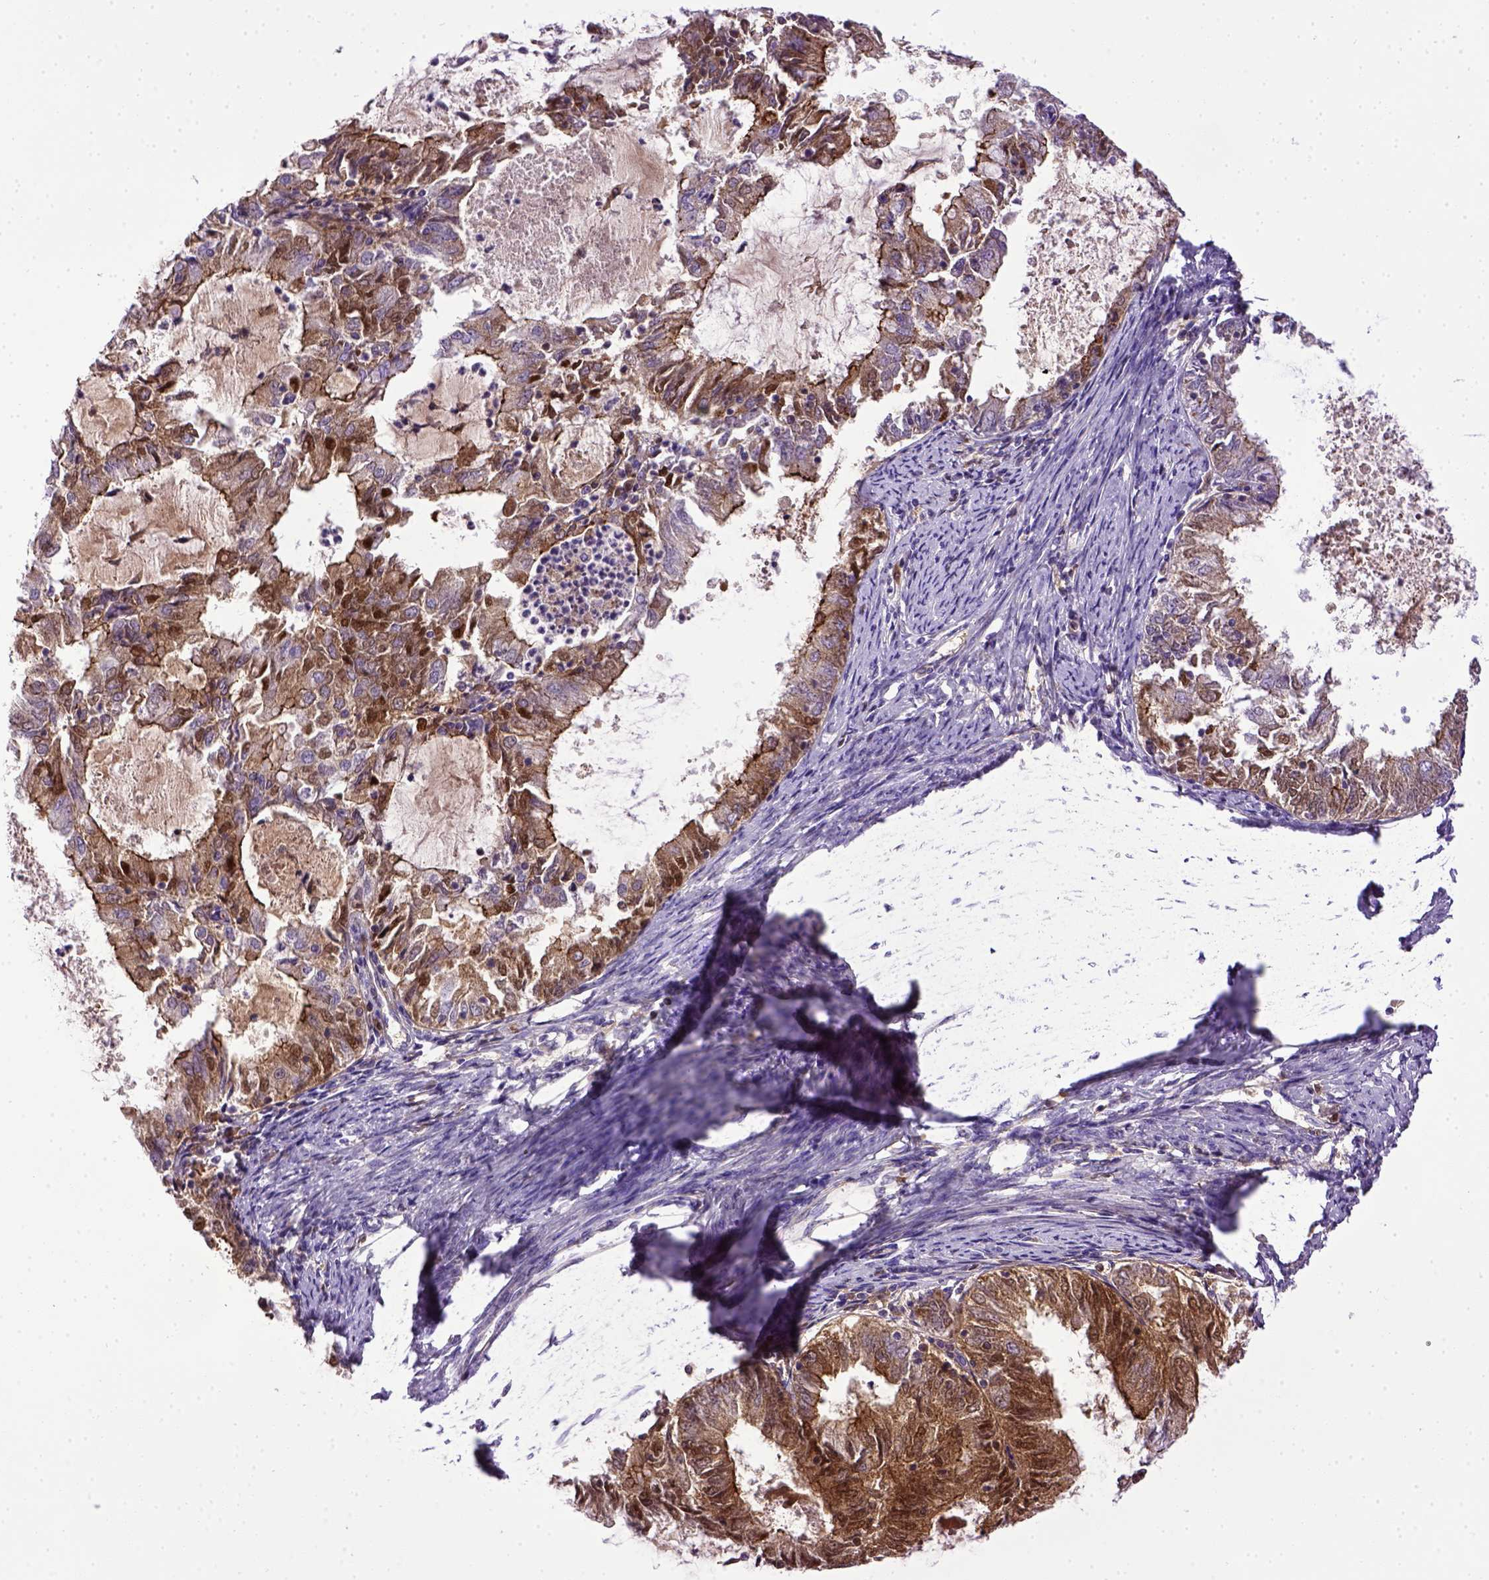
{"staining": {"intensity": "moderate", "quantity": ">75%", "location": "cytoplasmic/membranous"}, "tissue": "endometrial cancer", "cell_type": "Tumor cells", "image_type": "cancer", "snomed": [{"axis": "morphology", "description": "Adenocarcinoma, NOS"}, {"axis": "topography", "description": "Endometrium"}], "caption": "About >75% of tumor cells in human endometrial adenocarcinoma exhibit moderate cytoplasmic/membranous protein staining as visualized by brown immunohistochemical staining.", "gene": "CDH1", "patient": {"sex": "female", "age": 57}}